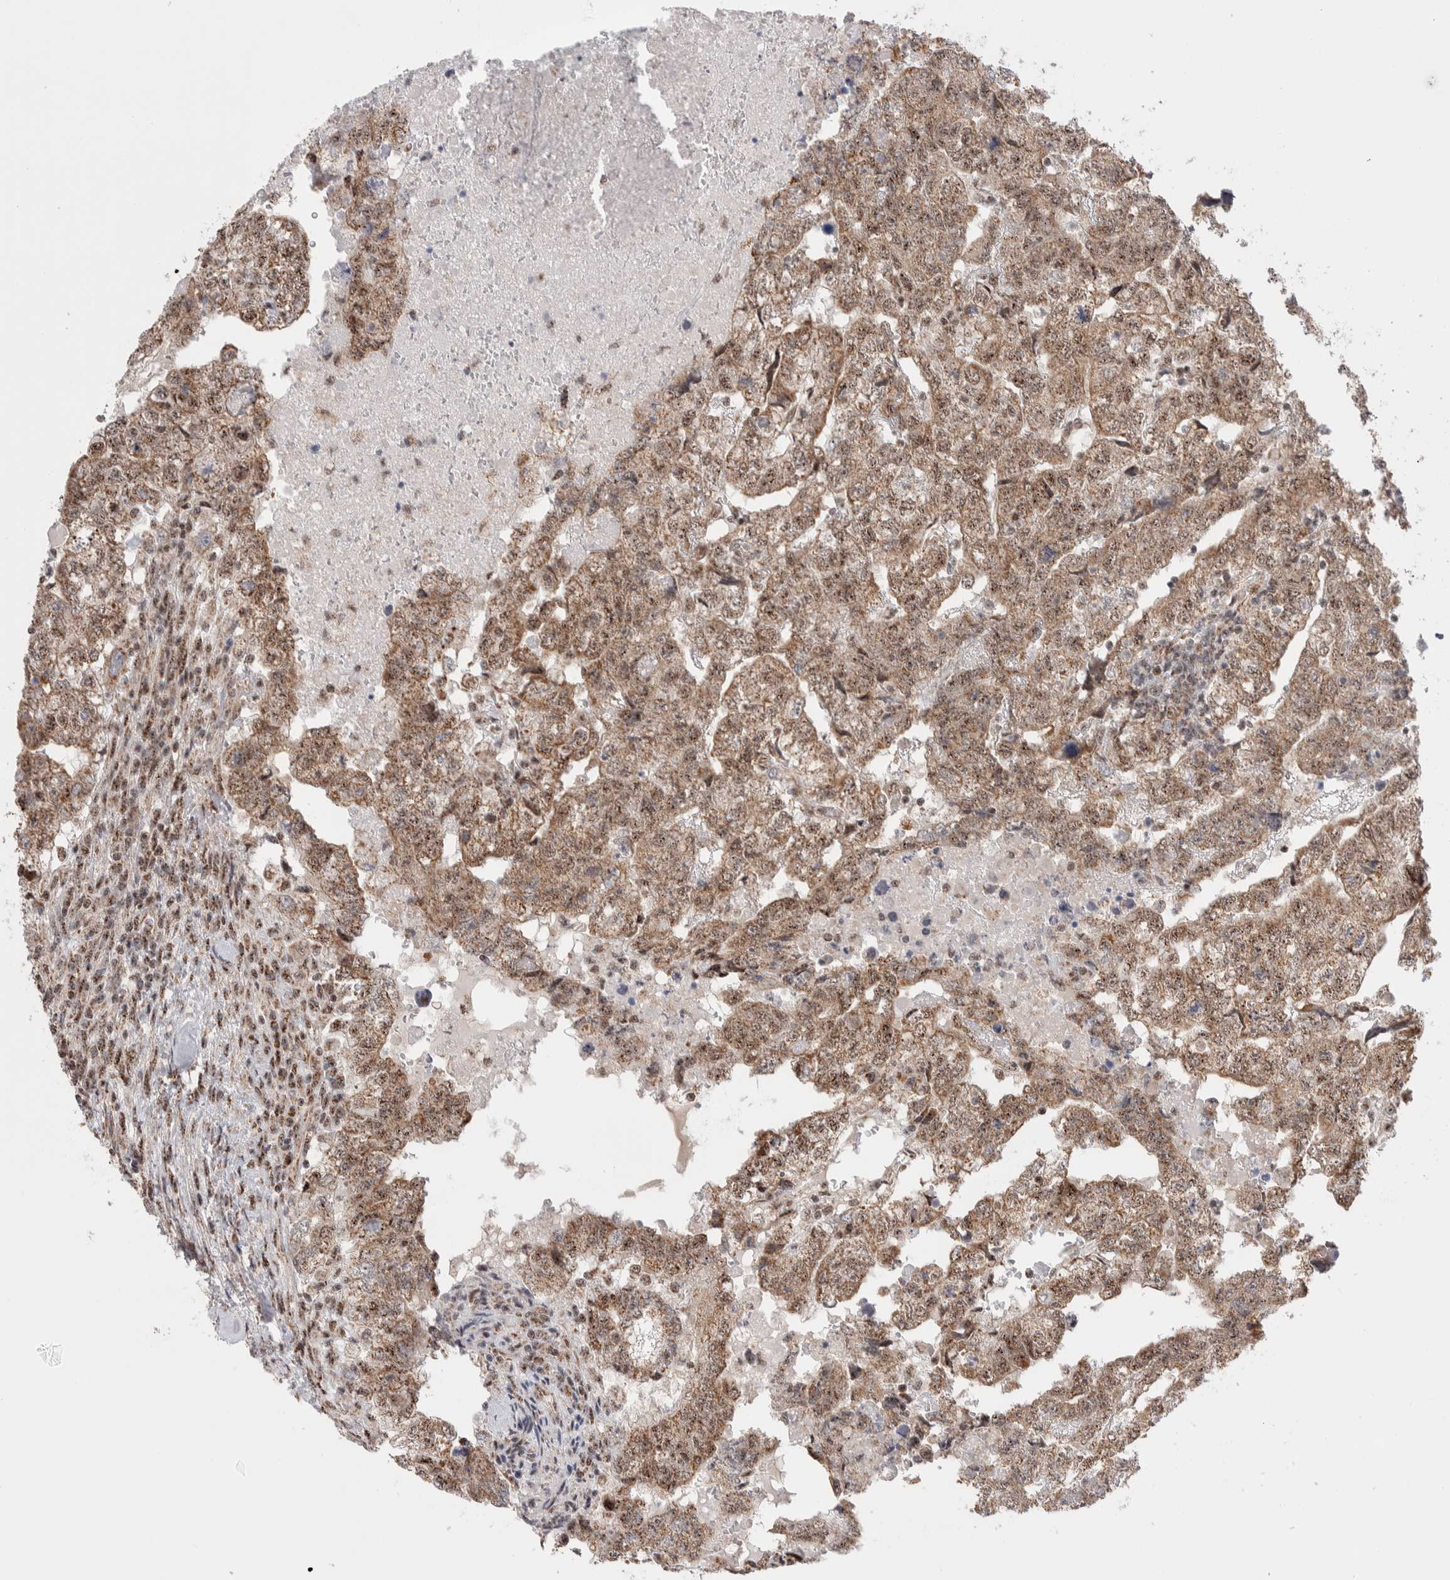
{"staining": {"intensity": "moderate", "quantity": ">75%", "location": "cytoplasmic/membranous,nuclear"}, "tissue": "testis cancer", "cell_type": "Tumor cells", "image_type": "cancer", "snomed": [{"axis": "morphology", "description": "Carcinoma, Embryonal, NOS"}, {"axis": "topography", "description": "Testis"}], "caption": "Testis cancer (embryonal carcinoma) was stained to show a protein in brown. There is medium levels of moderate cytoplasmic/membranous and nuclear positivity in about >75% of tumor cells. The staining is performed using DAB brown chromogen to label protein expression. The nuclei are counter-stained blue using hematoxylin.", "gene": "ZNF695", "patient": {"sex": "male", "age": 36}}